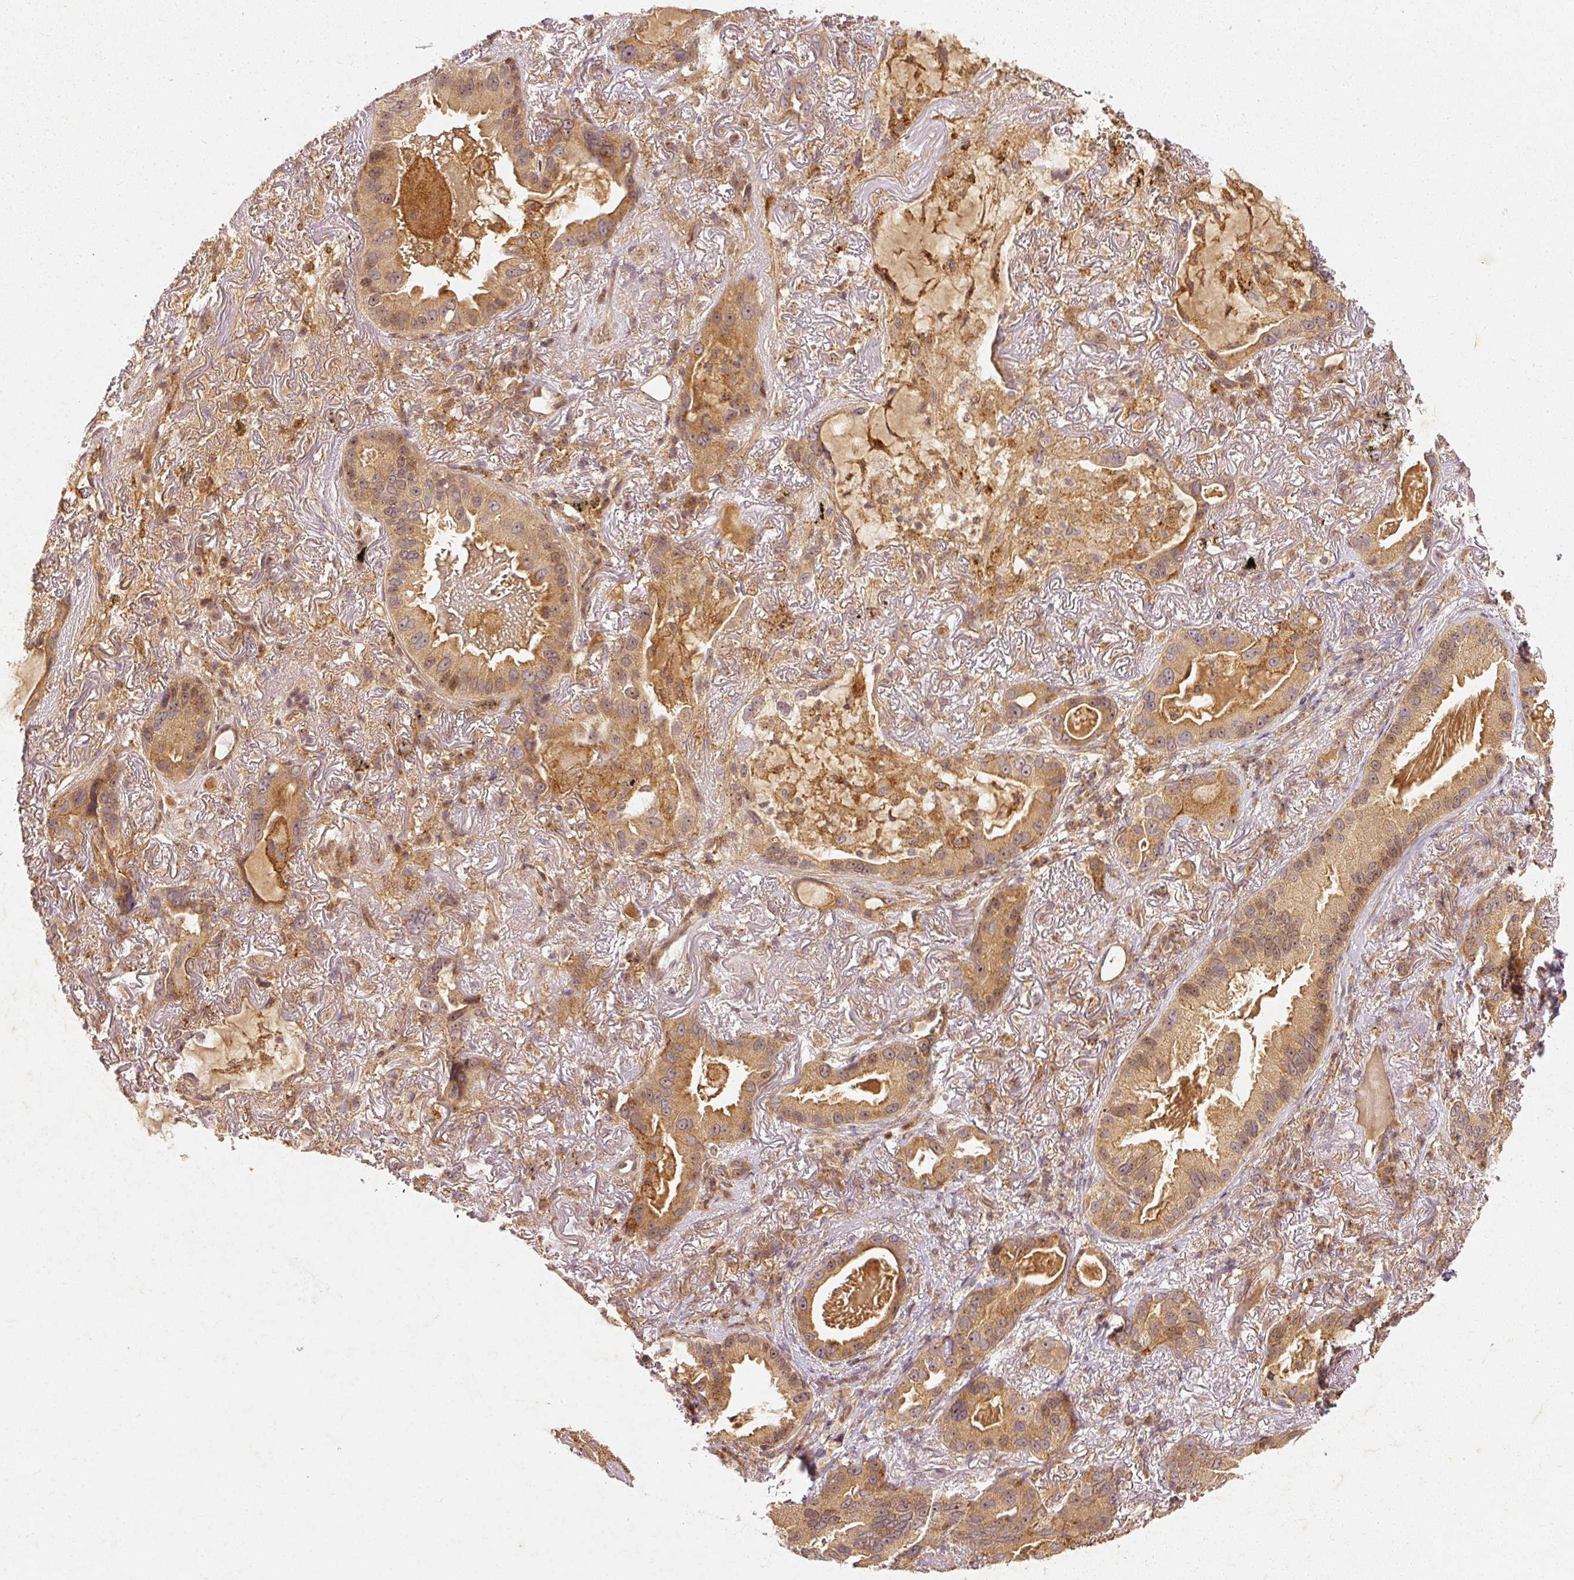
{"staining": {"intensity": "moderate", "quantity": ">75%", "location": "cytoplasmic/membranous,nuclear"}, "tissue": "lung cancer", "cell_type": "Tumor cells", "image_type": "cancer", "snomed": [{"axis": "morphology", "description": "Adenocarcinoma, NOS"}, {"axis": "topography", "description": "Lung"}], "caption": "Lung adenocarcinoma stained for a protein (brown) exhibits moderate cytoplasmic/membranous and nuclear positive staining in about >75% of tumor cells.", "gene": "ZNF580", "patient": {"sex": "female", "age": 69}}